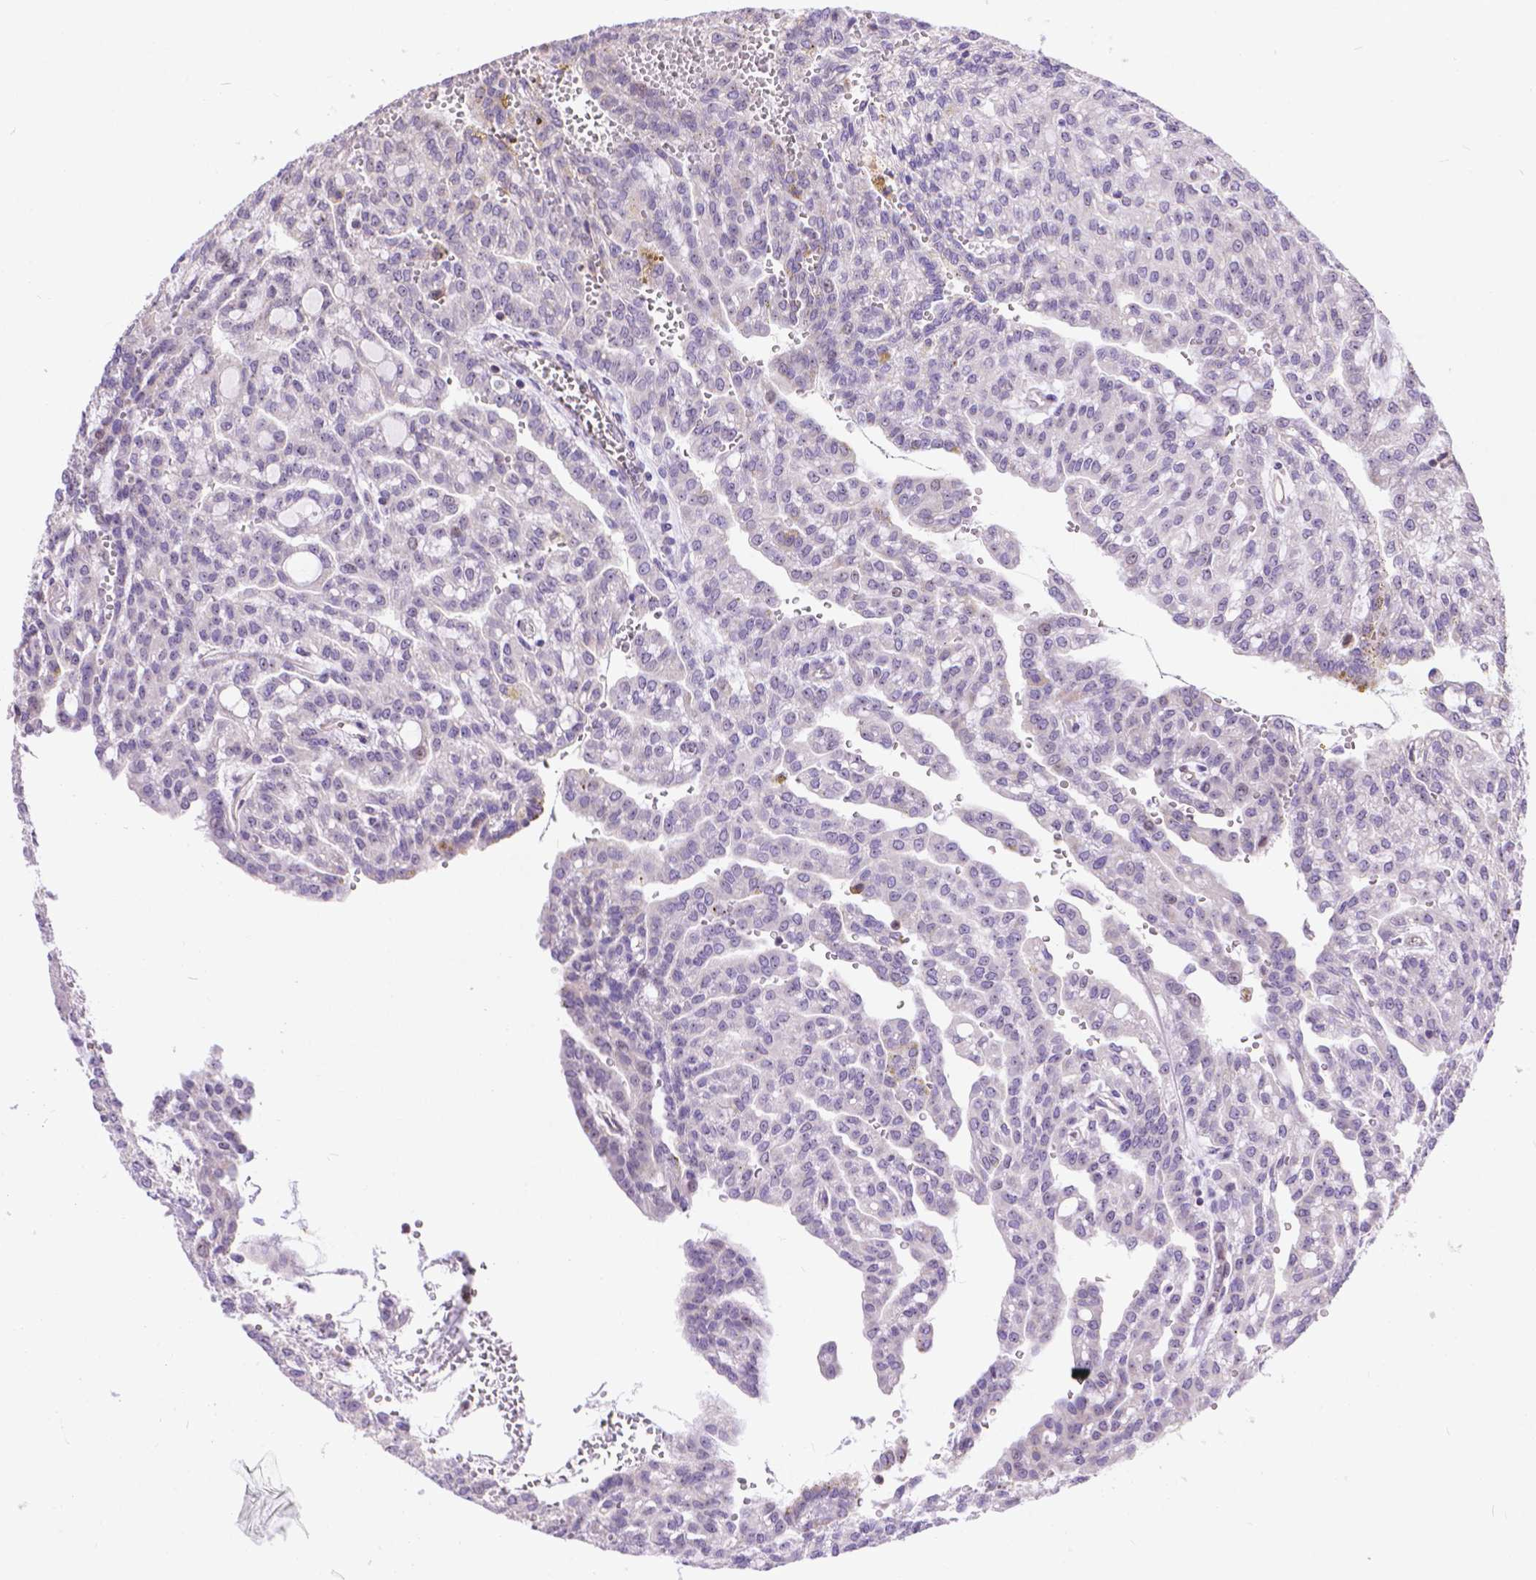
{"staining": {"intensity": "negative", "quantity": "none", "location": "none"}, "tissue": "renal cancer", "cell_type": "Tumor cells", "image_type": "cancer", "snomed": [{"axis": "morphology", "description": "Adenocarcinoma, NOS"}, {"axis": "topography", "description": "Kidney"}], "caption": "The image shows no staining of tumor cells in adenocarcinoma (renal). The staining is performed using DAB (3,3'-diaminobenzidine) brown chromogen with nuclei counter-stained in using hematoxylin.", "gene": "TMEM135", "patient": {"sex": "male", "age": 63}}